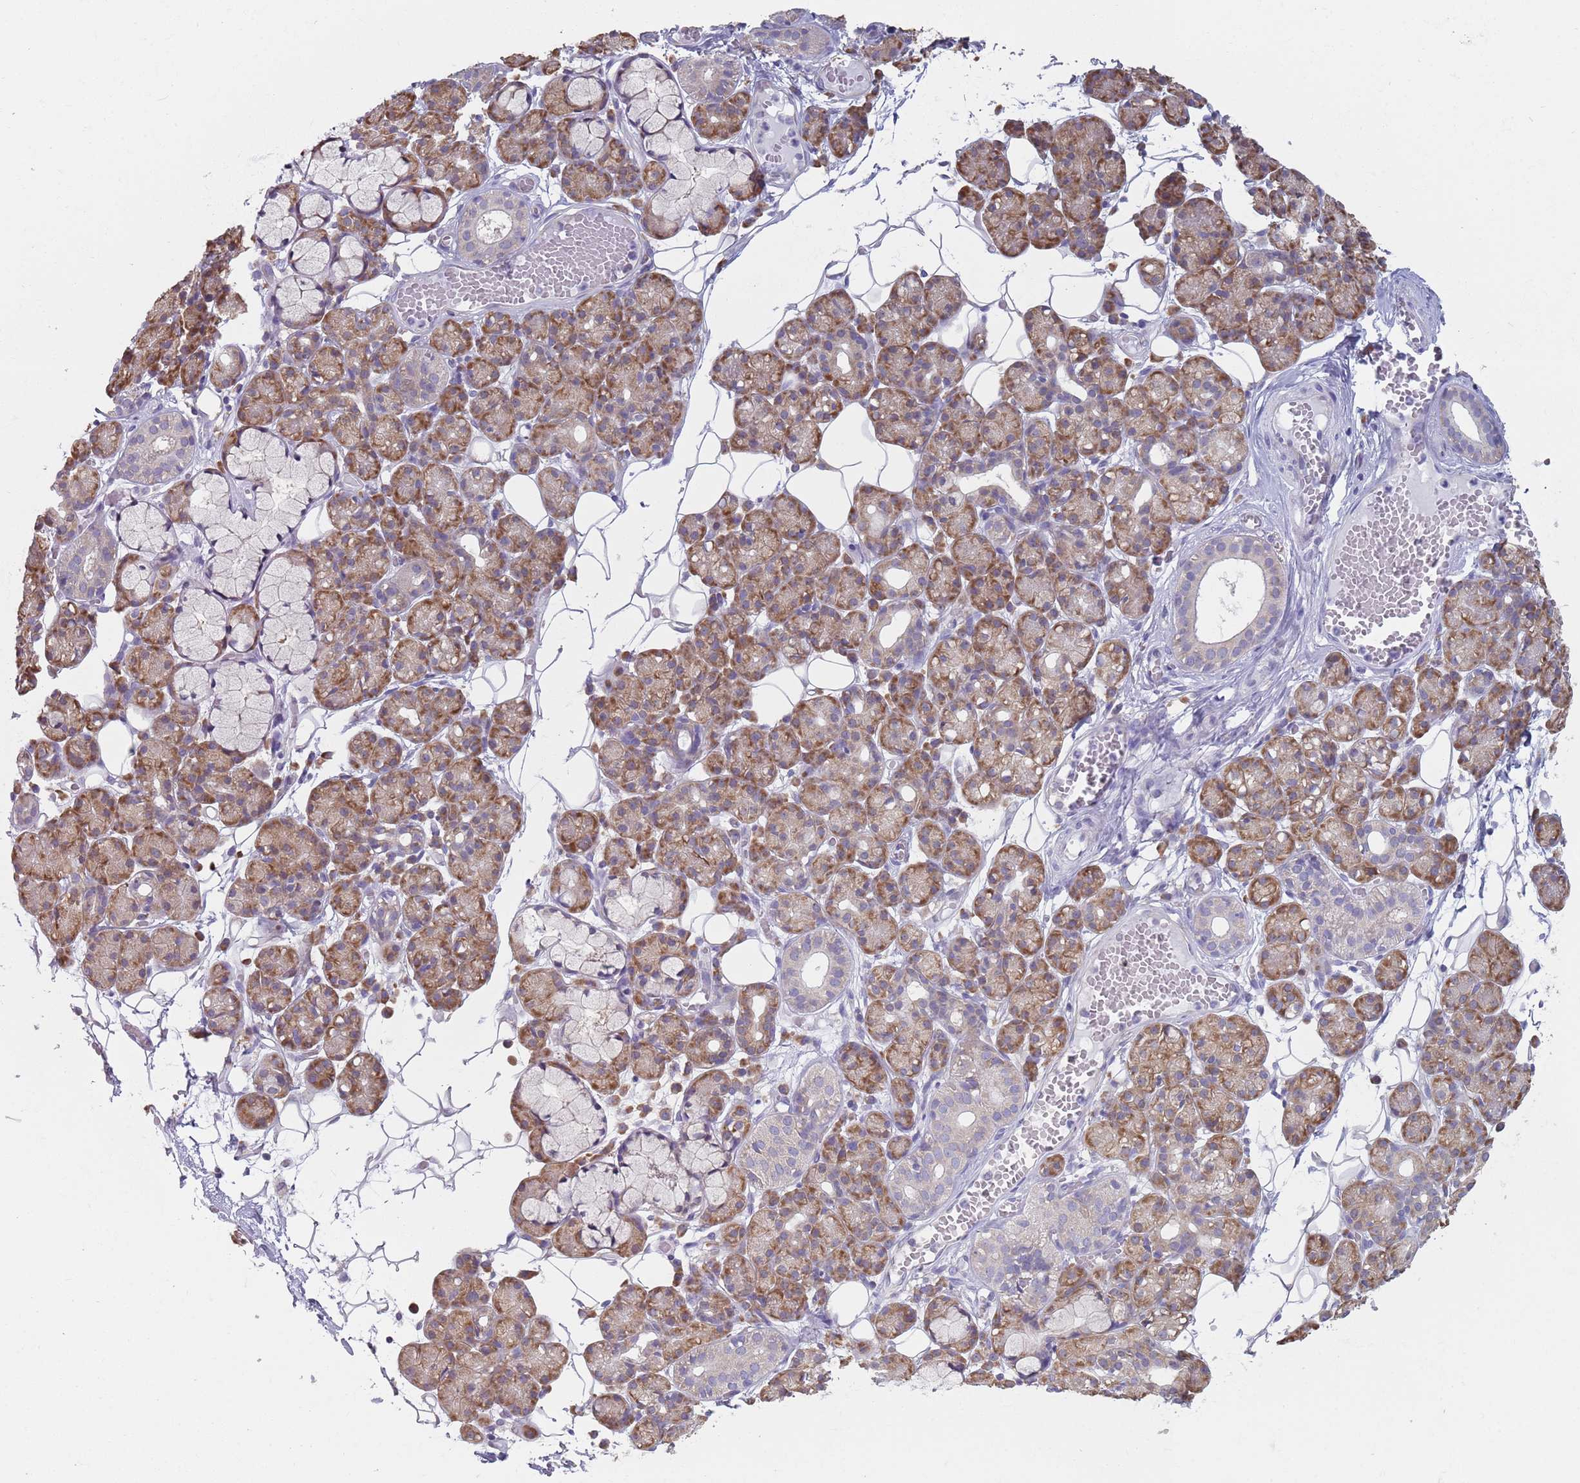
{"staining": {"intensity": "moderate", "quantity": ">75%", "location": "cytoplasmic/membranous"}, "tissue": "salivary gland", "cell_type": "Glandular cells", "image_type": "normal", "snomed": [{"axis": "morphology", "description": "Normal tissue, NOS"}, {"axis": "topography", "description": "Salivary gland"}], "caption": "A photomicrograph of salivary gland stained for a protein displays moderate cytoplasmic/membranous brown staining in glandular cells. (Stains: DAB in brown, nuclei in blue, Microscopy: brightfield microscopy at high magnification).", "gene": "RPL17", "patient": {"sex": "male", "age": 63}}